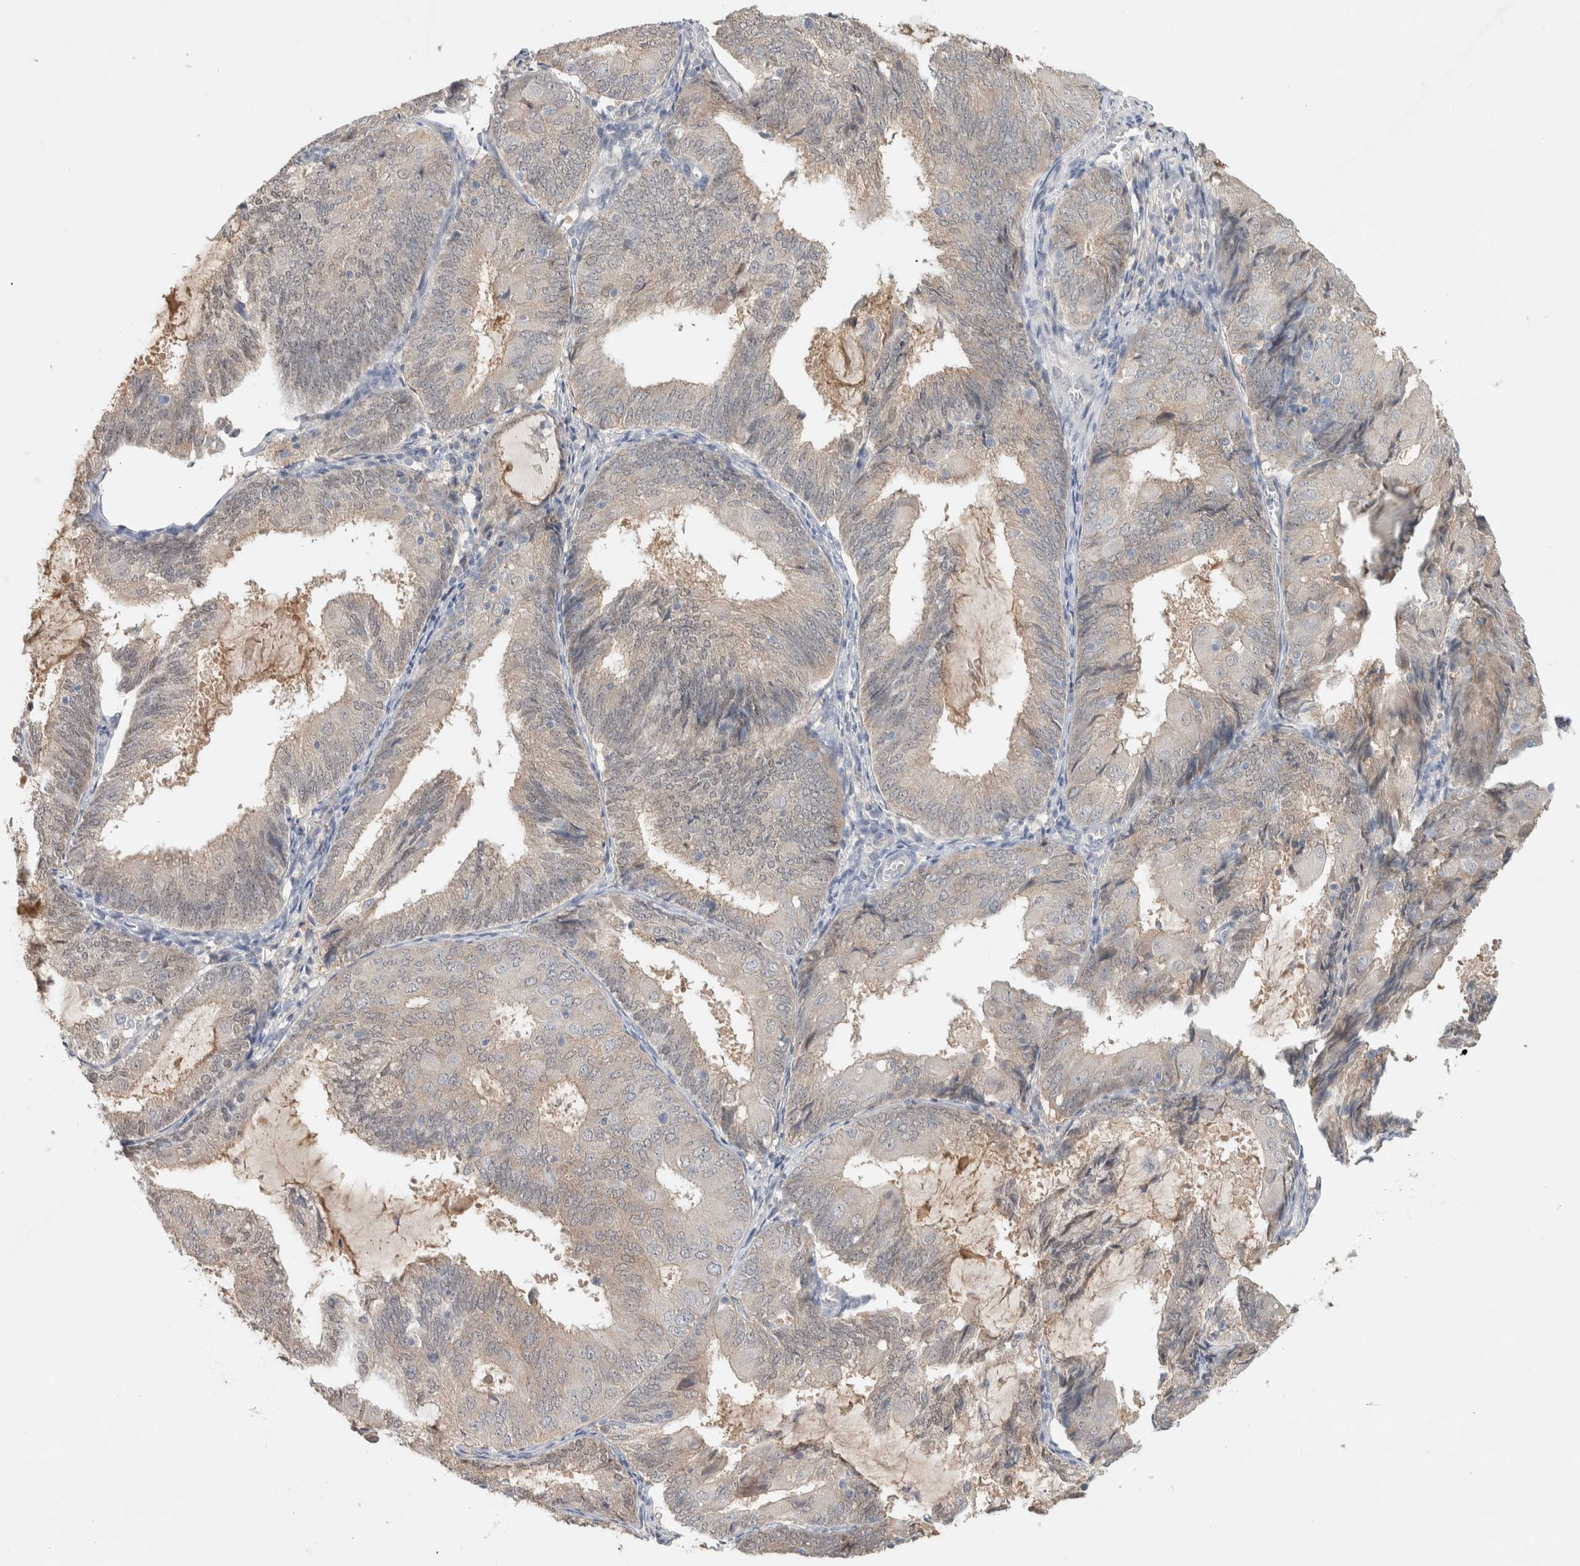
{"staining": {"intensity": "weak", "quantity": "25%-75%", "location": "cytoplasmic/membranous"}, "tissue": "endometrial cancer", "cell_type": "Tumor cells", "image_type": "cancer", "snomed": [{"axis": "morphology", "description": "Adenocarcinoma, NOS"}, {"axis": "topography", "description": "Endometrium"}], "caption": "Protein expression analysis of endometrial cancer (adenocarcinoma) demonstrates weak cytoplasmic/membranous positivity in about 25%-75% of tumor cells.", "gene": "DEPTOR", "patient": {"sex": "female", "age": 81}}